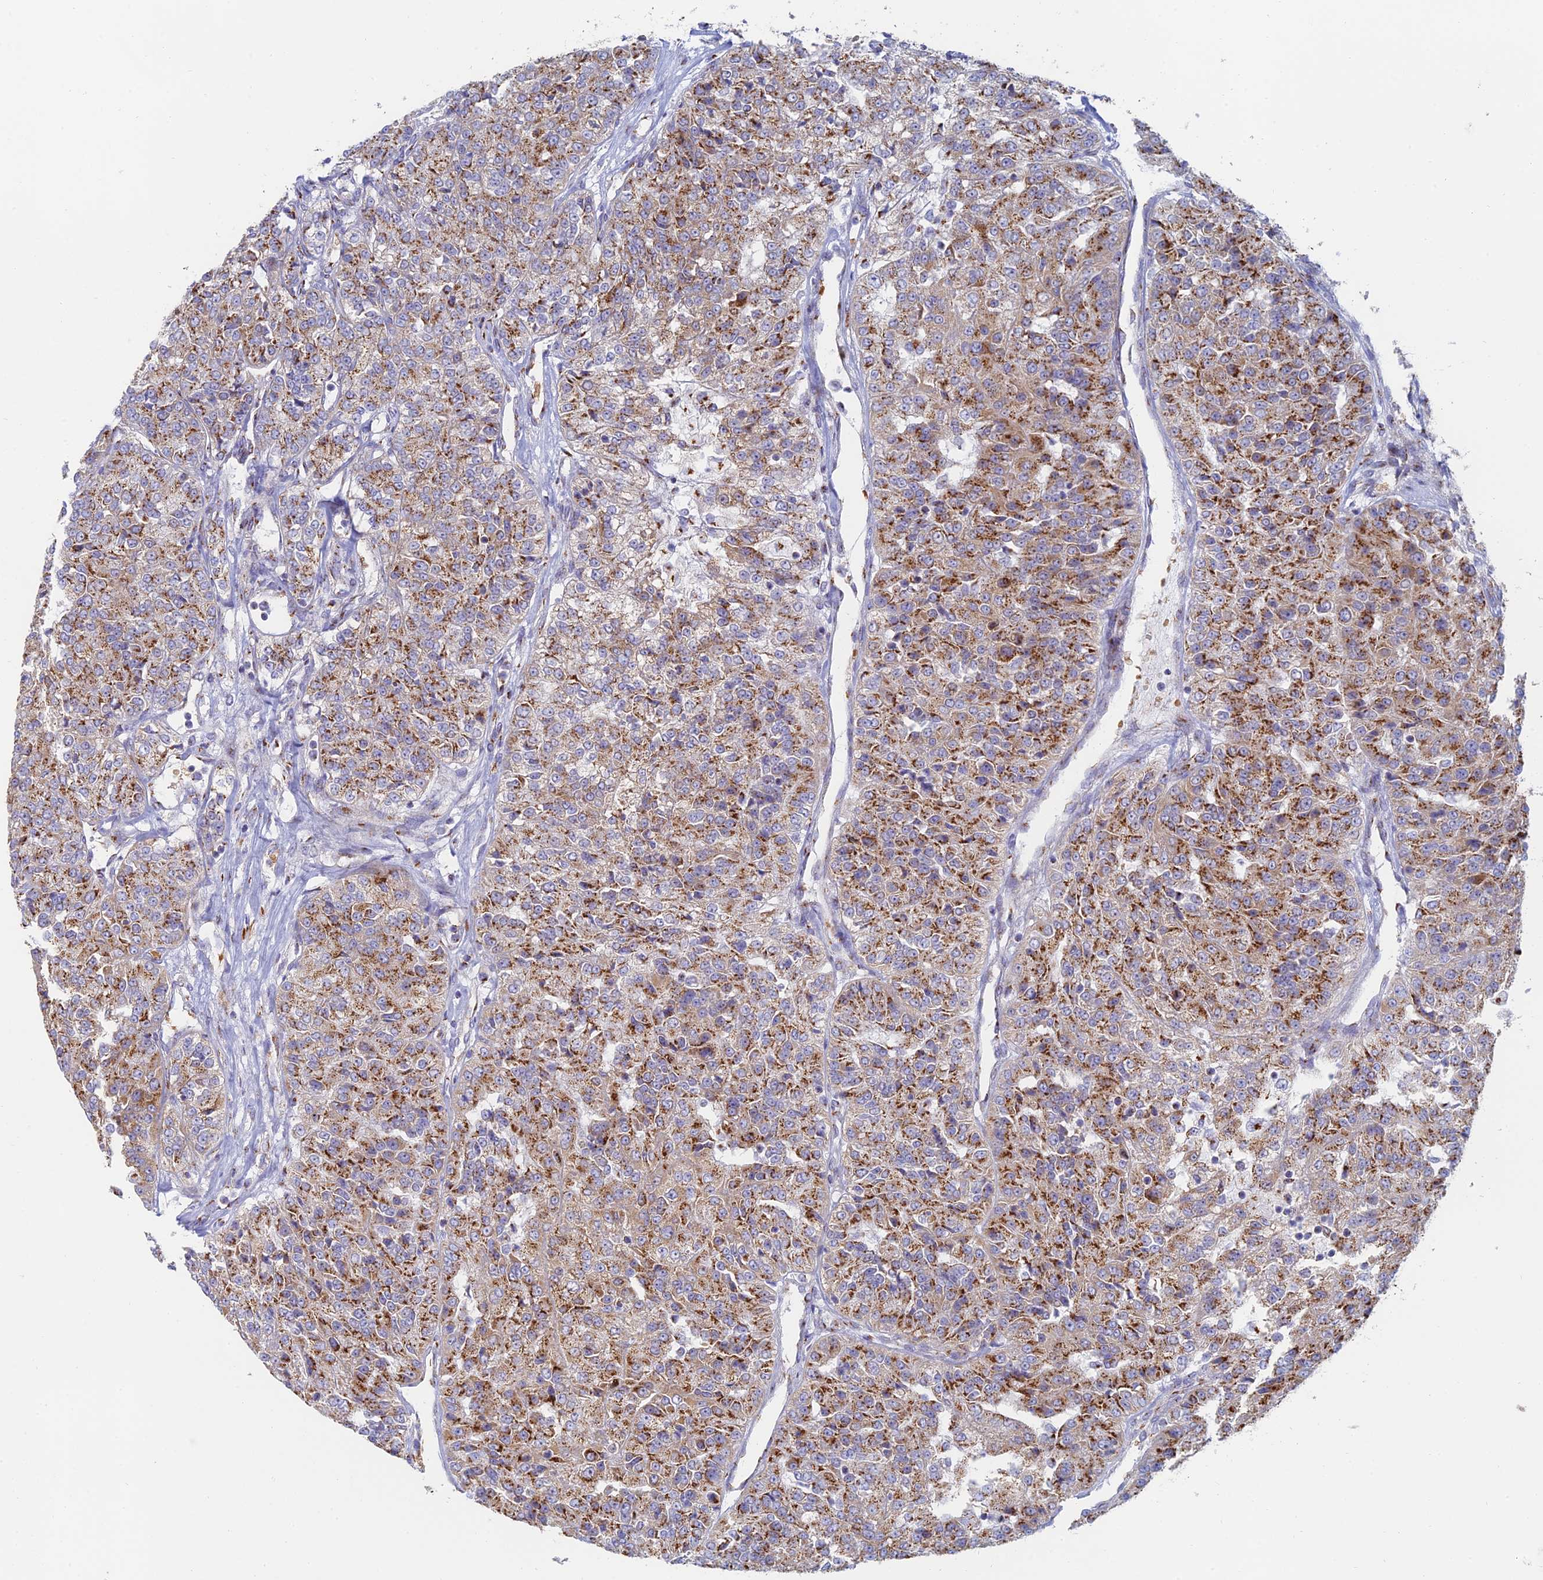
{"staining": {"intensity": "moderate", "quantity": ">75%", "location": "cytoplasmic/membranous"}, "tissue": "renal cancer", "cell_type": "Tumor cells", "image_type": "cancer", "snomed": [{"axis": "morphology", "description": "Adenocarcinoma, NOS"}, {"axis": "topography", "description": "Kidney"}], "caption": "Immunohistochemical staining of adenocarcinoma (renal) shows medium levels of moderate cytoplasmic/membranous protein positivity in approximately >75% of tumor cells. (DAB = brown stain, brightfield microscopy at high magnification).", "gene": "HS2ST1", "patient": {"sex": "female", "age": 63}}